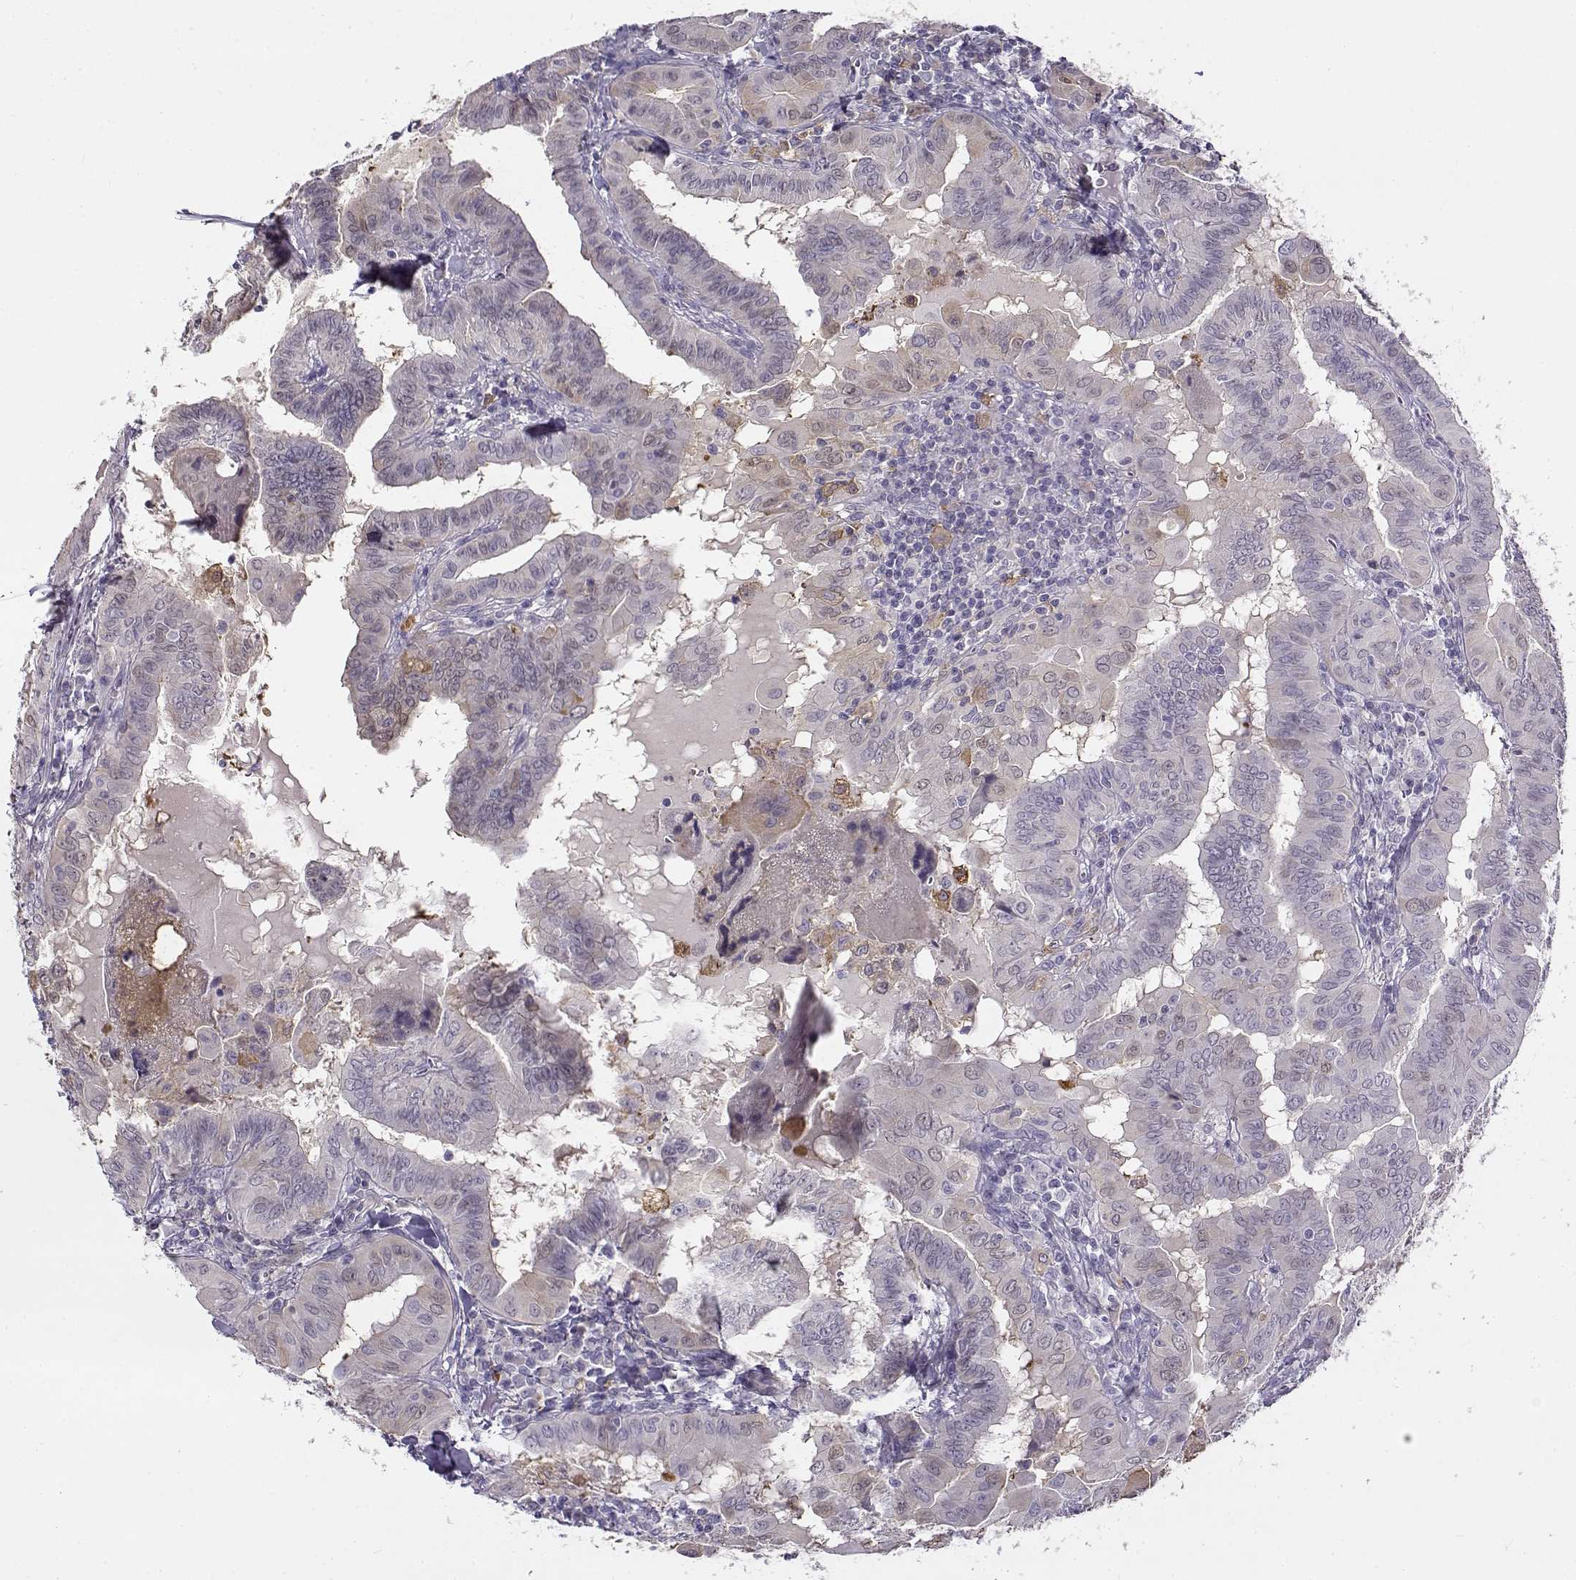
{"staining": {"intensity": "negative", "quantity": "none", "location": "none"}, "tissue": "thyroid cancer", "cell_type": "Tumor cells", "image_type": "cancer", "snomed": [{"axis": "morphology", "description": "Papillary adenocarcinoma, NOS"}, {"axis": "topography", "description": "Thyroid gland"}], "caption": "Immunohistochemistry (IHC) image of neoplastic tissue: thyroid cancer stained with DAB demonstrates no significant protein expression in tumor cells. (Brightfield microscopy of DAB immunohistochemistry at high magnification).", "gene": "UCP3", "patient": {"sex": "female", "age": 37}}